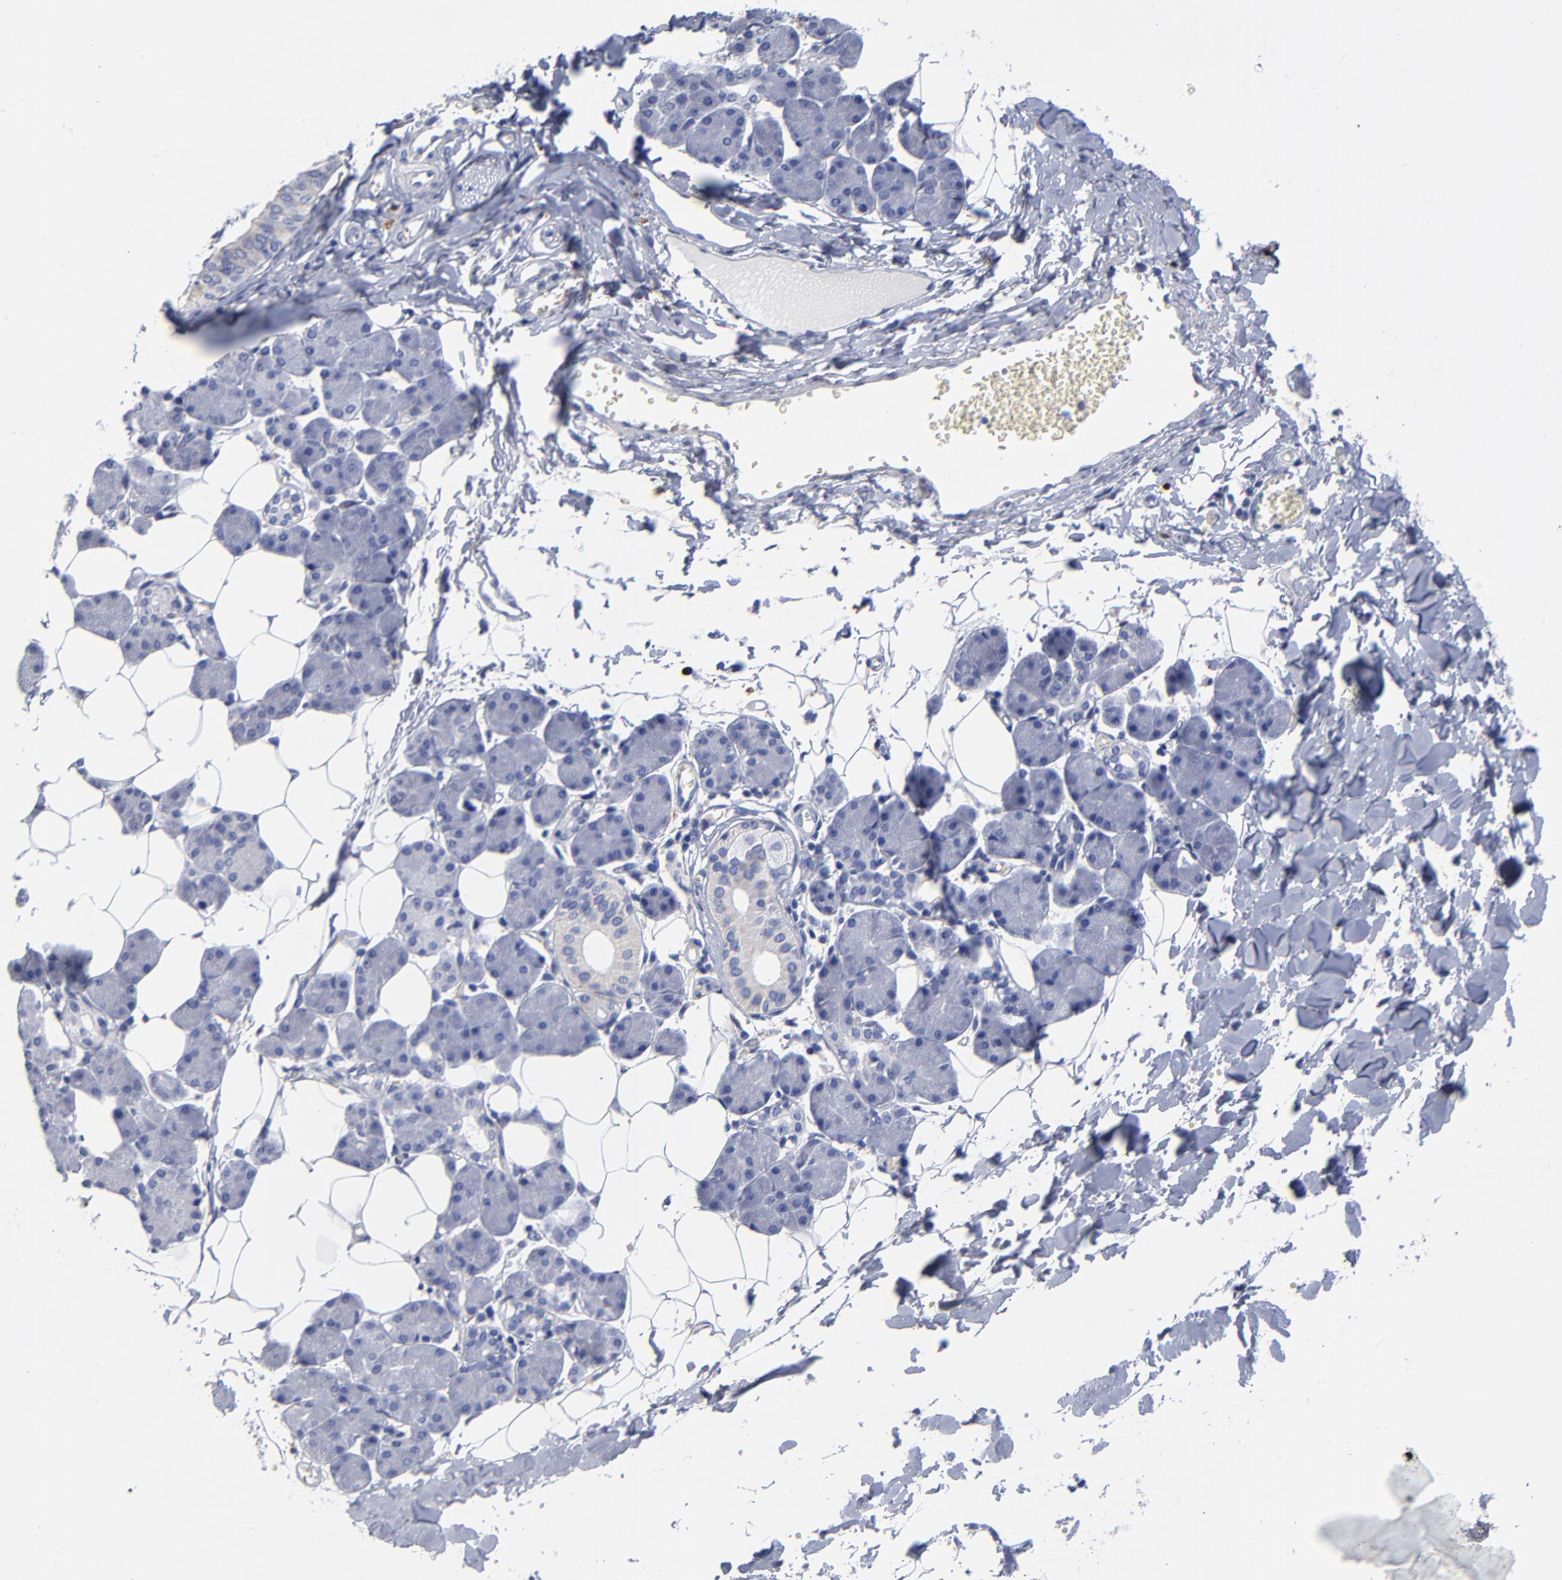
{"staining": {"intensity": "negative", "quantity": "none", "location": "none"}, "tissue": "salivary gland", "cell_type": "Glandular cells", "image_type": "normal", "snomed": [{"axis": "morphology", "description": "Normal tissue, NOS"}, {"axis": "morphology", "description": "Adenoma, NOS"}, {"axis": "topography", "description": "Salivary gland"}], "caption": "Protein analysis of benign salivary gland shows no significant staining in glandular cells.", "gene": "PTP4A1", "patient": {"sex": "female", "age": 32}}